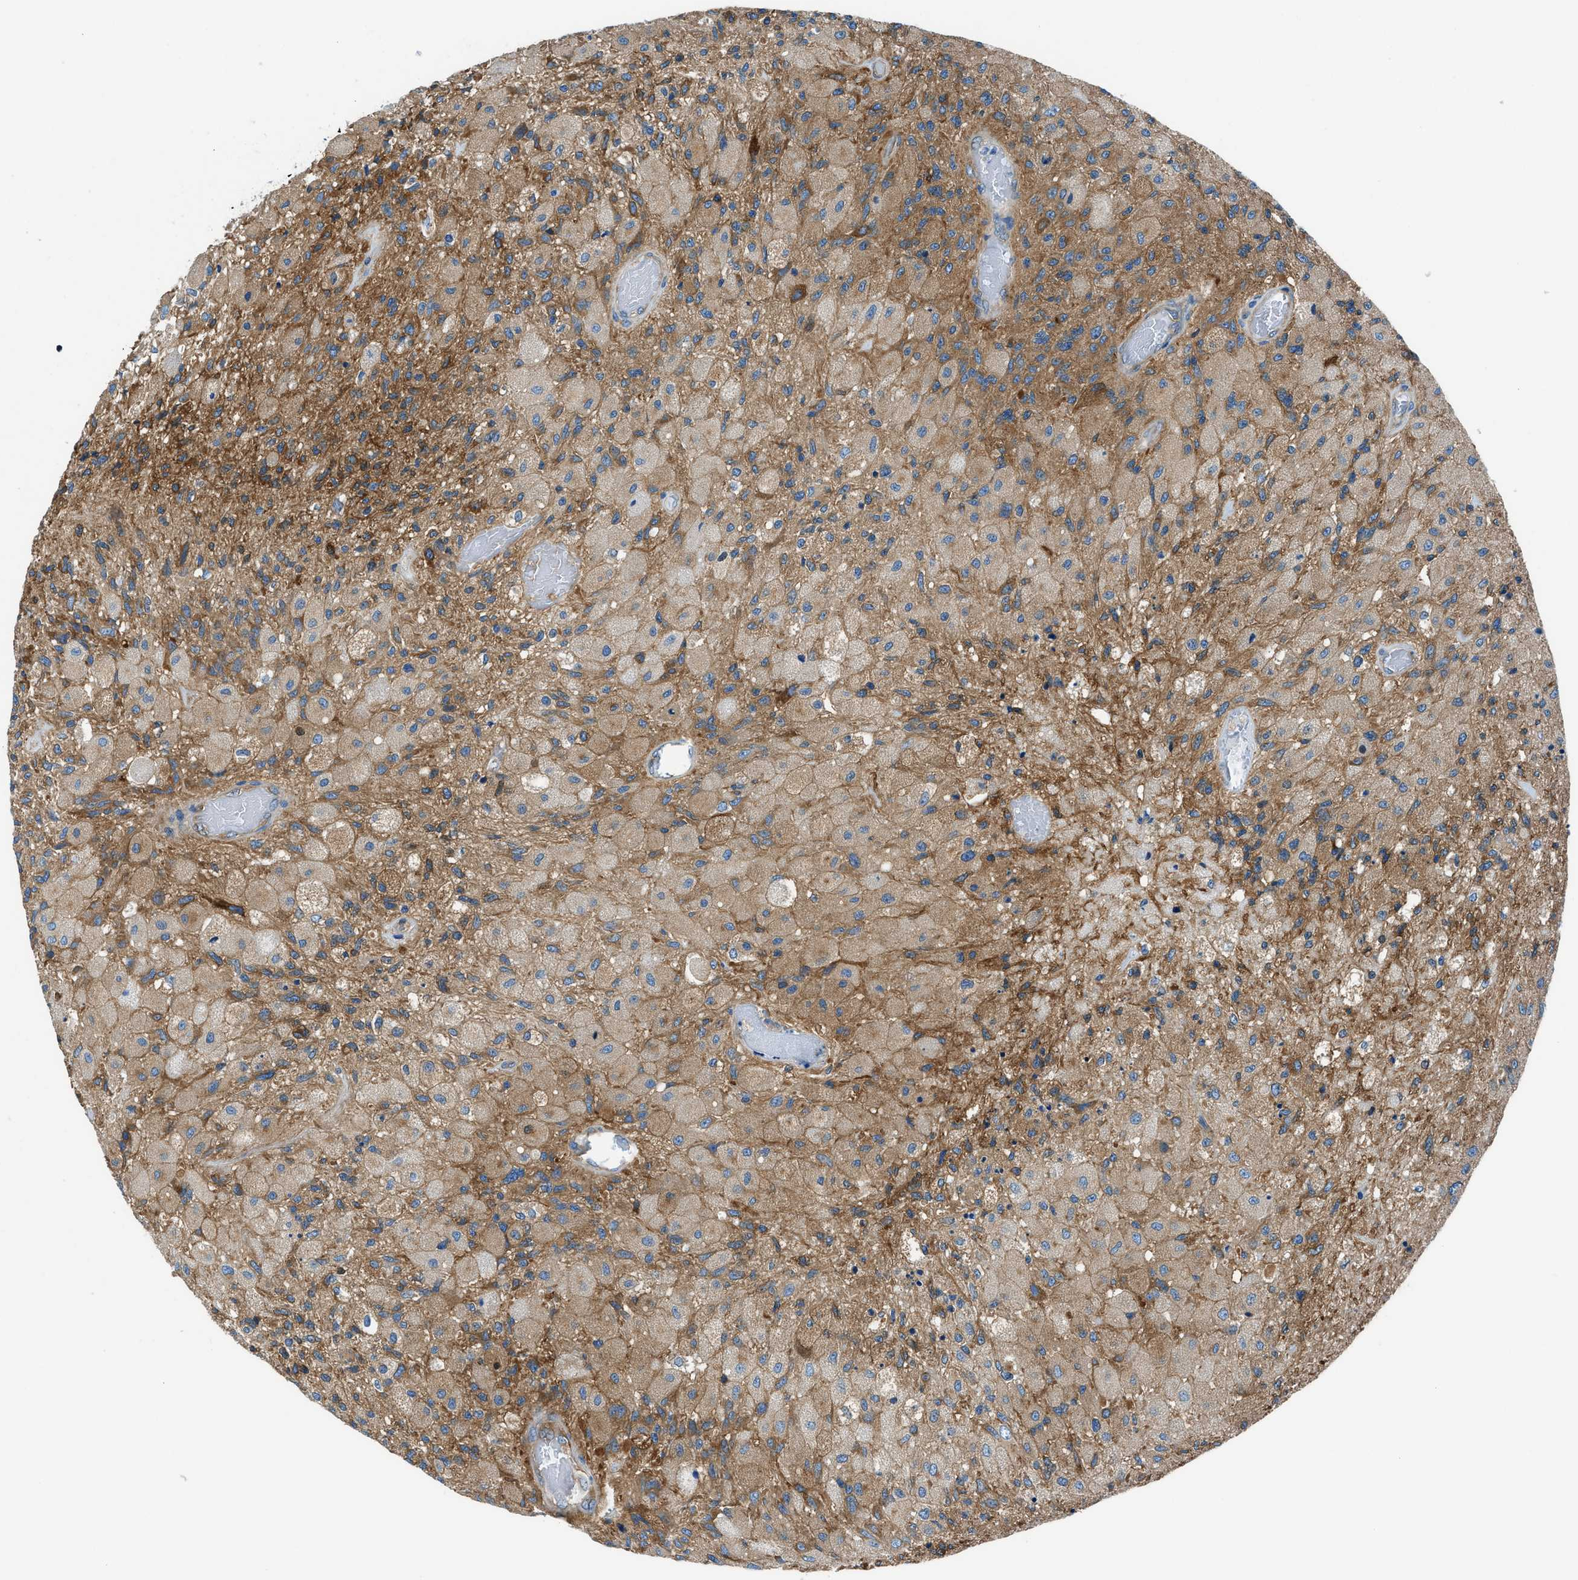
{"staining": {"intensity": "moderate", "quantity": ">75%", "location": "cytoplasmic/membranous"}, "tissue": "glioma", "cell_type": "Tumor cells", "image_type": "cancer", "snomed": [{"axis": "morphology", "description": "Normal tissue, NOS"}, {"axis": "morphology", "description": "Glioma, malignant, High grade"}, {"axis": "topography", "description": "Cerebral cortex"}], "caption": "The histopathology image demonstrates staining of glioma, revealing moderate cytoplasmic/membranous protein positivity (brown color) within tumor cells.", "gene": "SARS1", "patient": {"sex": "male", "age": 77}}